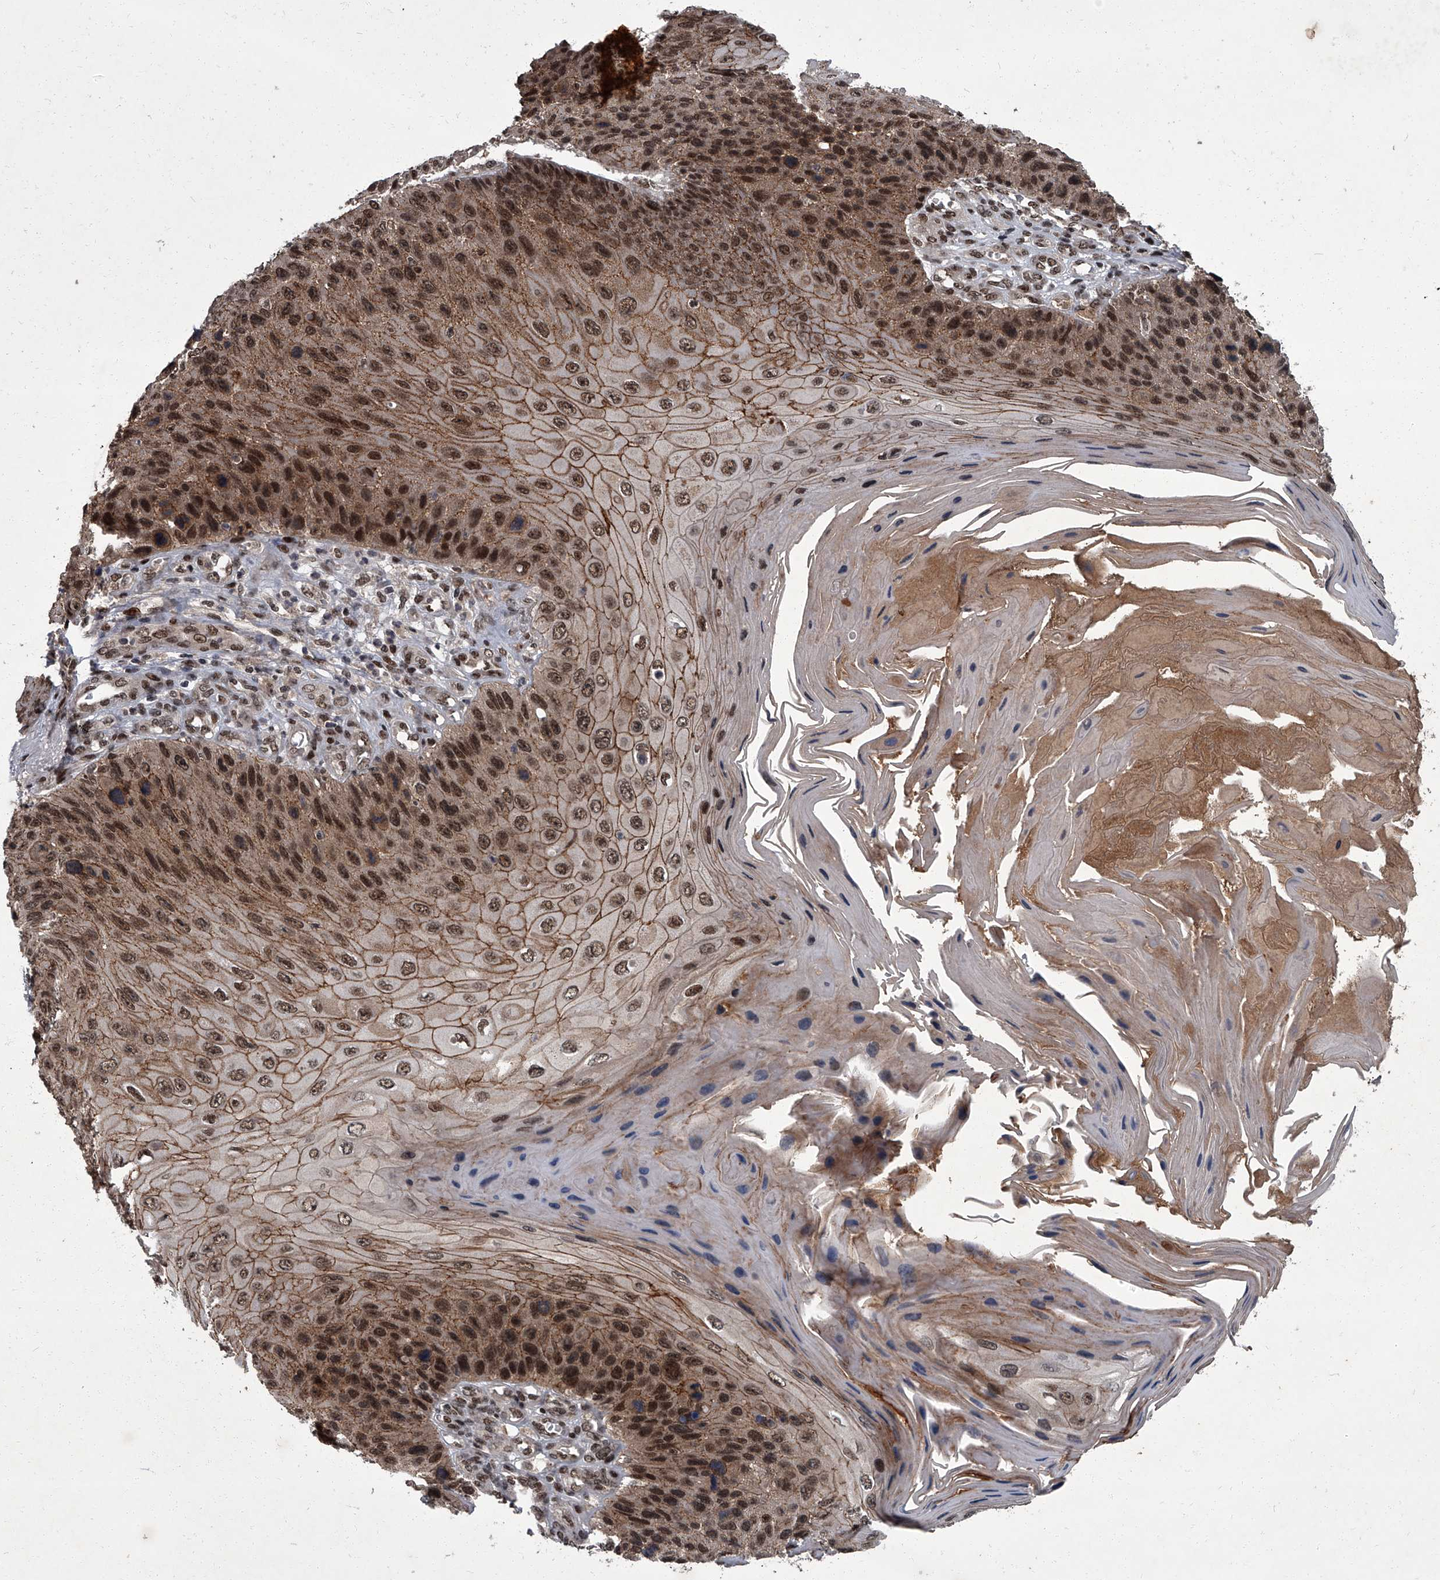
{"staining": {"intensity": "moderate", "quantity": ">75%", "location": "cytoplasmic/membranous,nuclear"}, "tissue": "skin cancer", "cell_type": "Tumor cells", "image_type": "cancer", "snomed": [{"axis": "morphology", "description": "Squamous cell carcinoma, NOS"}, {"axis": "topography", "description": "Skin"}], "caption": "IHC image of human skin cancer stained for a protein (brown), which shows medium levels of moderate cytoplasmic/membranous and nuclear positivity in approximately >75% of tumor cells.", "gene": "ZNF518B", "patient": {"sex": "female", "age": 88}}